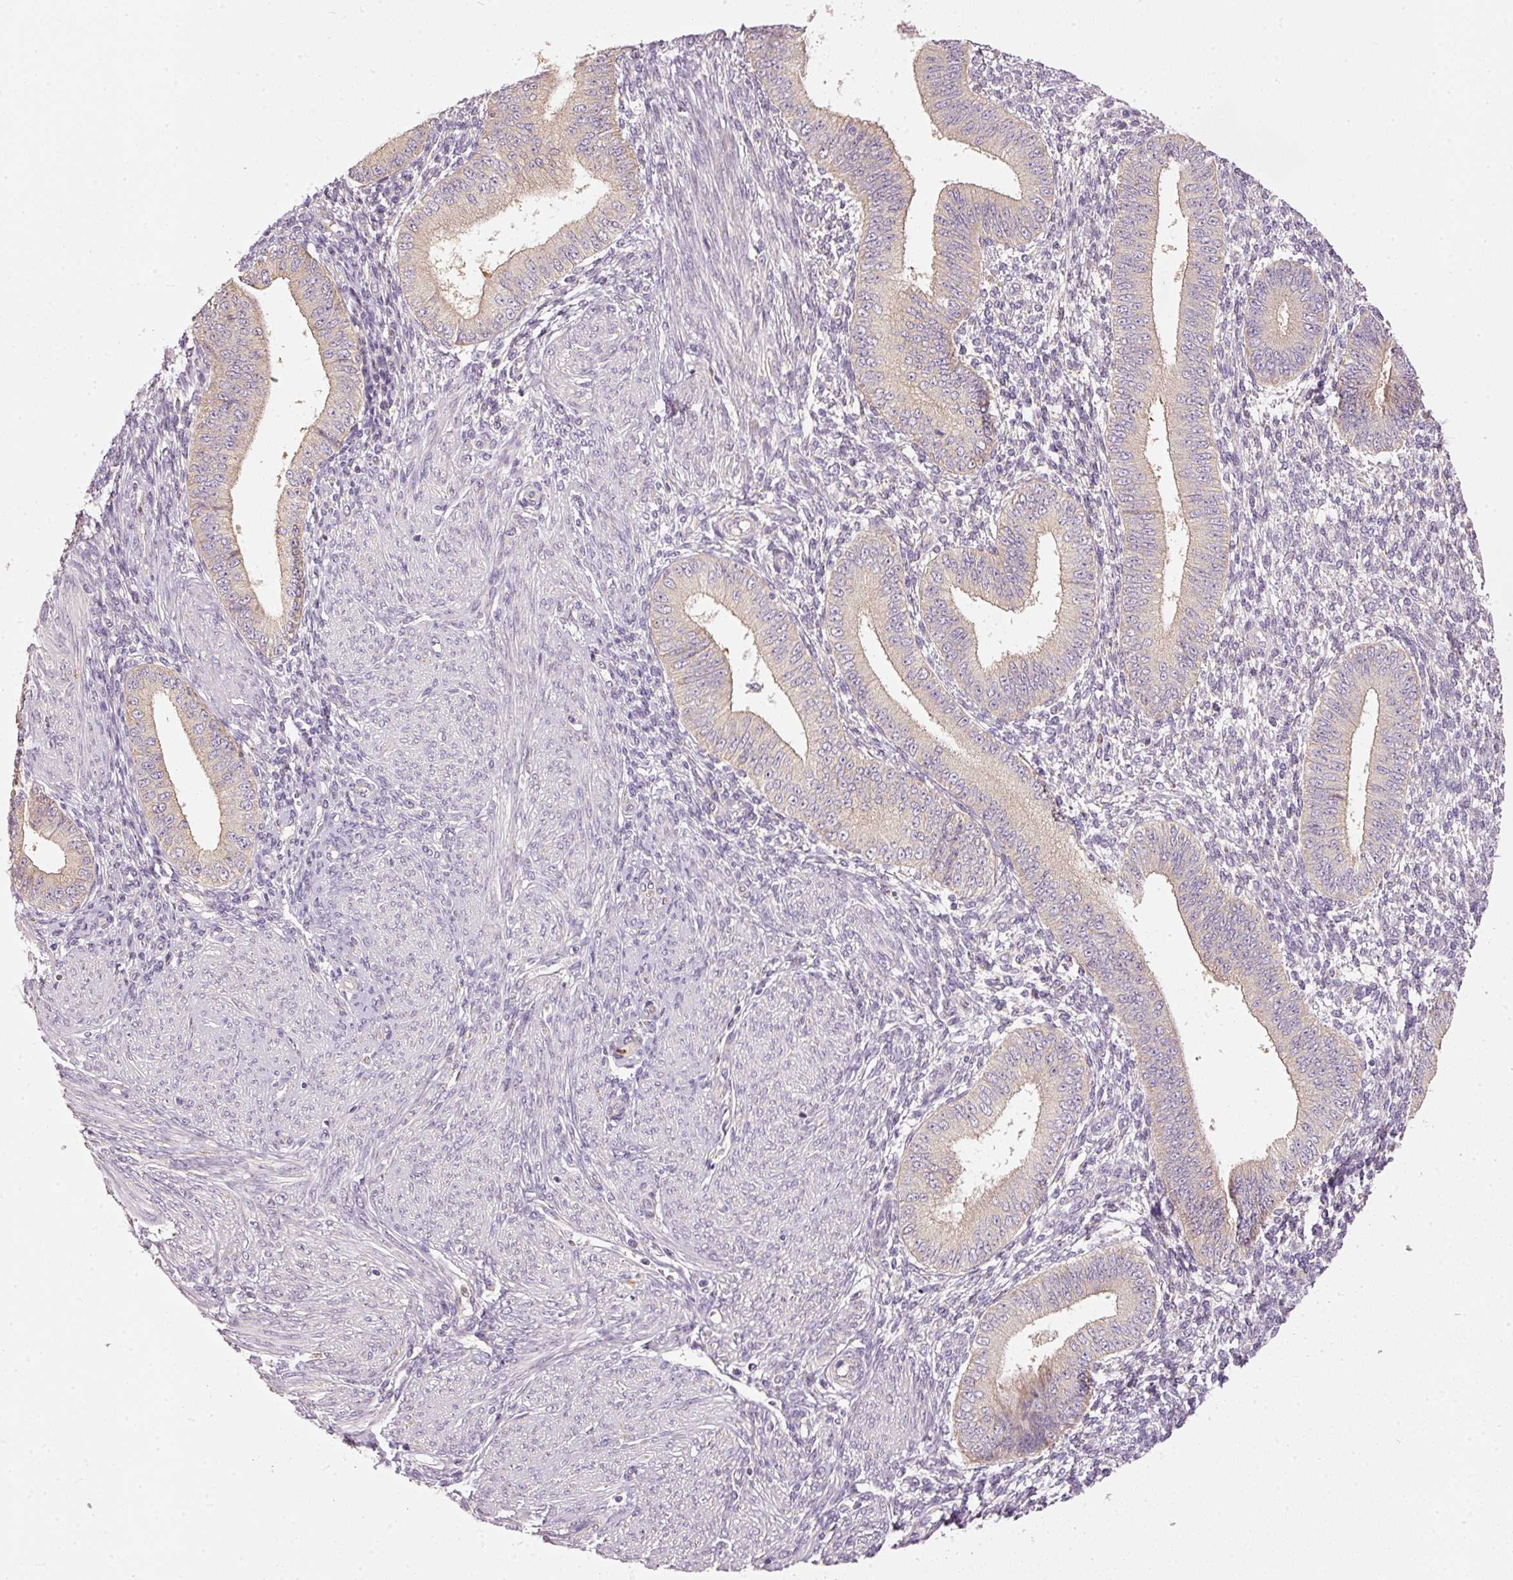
{"staining": {"intensity": "negative", "quantity": "none", "location": "none"}, "tissue": "endometrium", "cell_type": "Cells in endometrial stroma", "image_type": "normal", "snomed": [{"axis": "morphology", "description": "Normal tissue, NOS"}, {"axis": "topography", "description": "Endometrium"}], "caption": "The histopathology image shows no significant expression in cells in endometrial stroma of endometrium. (DAB immunohistochemistry (IHC), high magnification).", "gene": "MTHFD1L", "patient": {"sex": "female", "age": 49}}